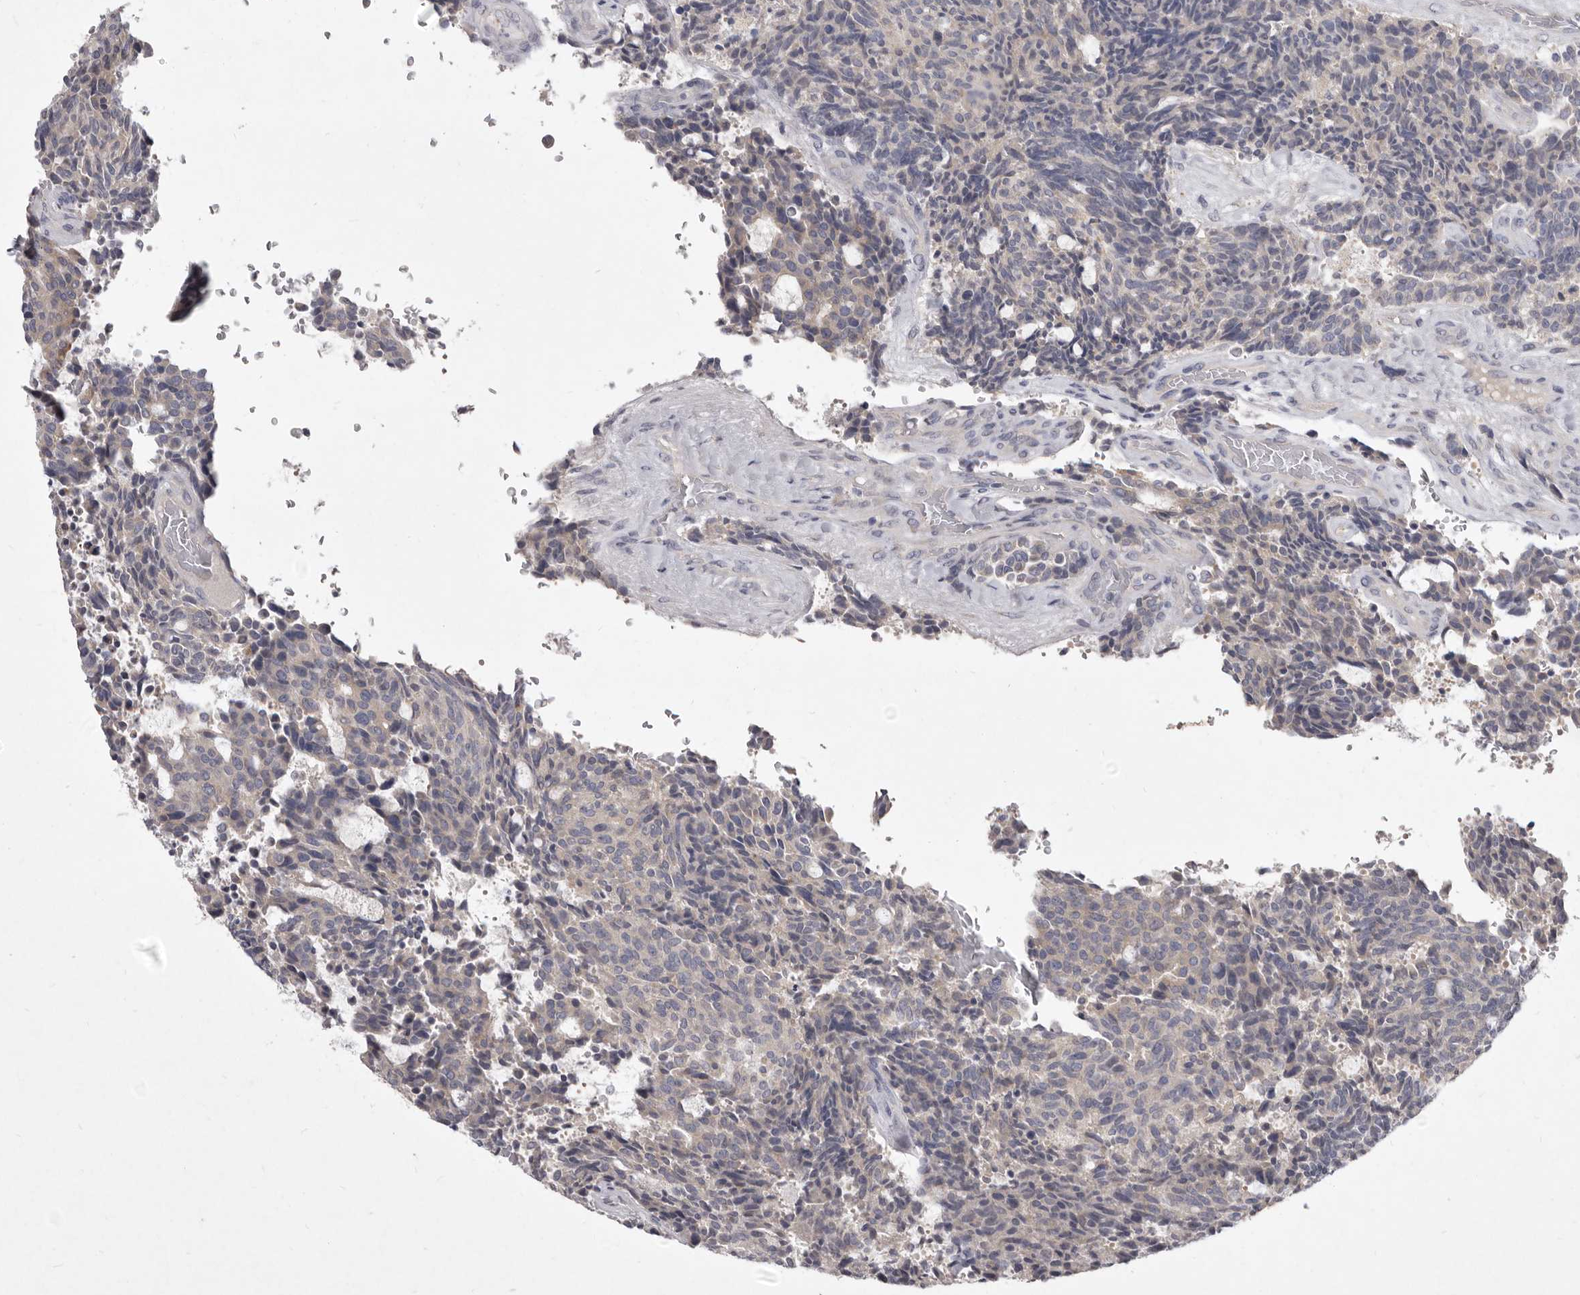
{"staining": {"intensity": "negative", "quantity": "none", "location": "none"}, "tissue": "carcinoid", "cell_type": "Tumor cells", "image_type": "cancer", "snomed": [{"axis": "morphology", "description": "Carcinoid, malignant, NOS"}, {"axis": "topography", "description": "Pancreas"}], "caption": "A histopathology image of human malignant carcinoid is negative for staining in tumor cells.", "gene": "P2RX6", "patient": {"sex": "female", "age": 54}}